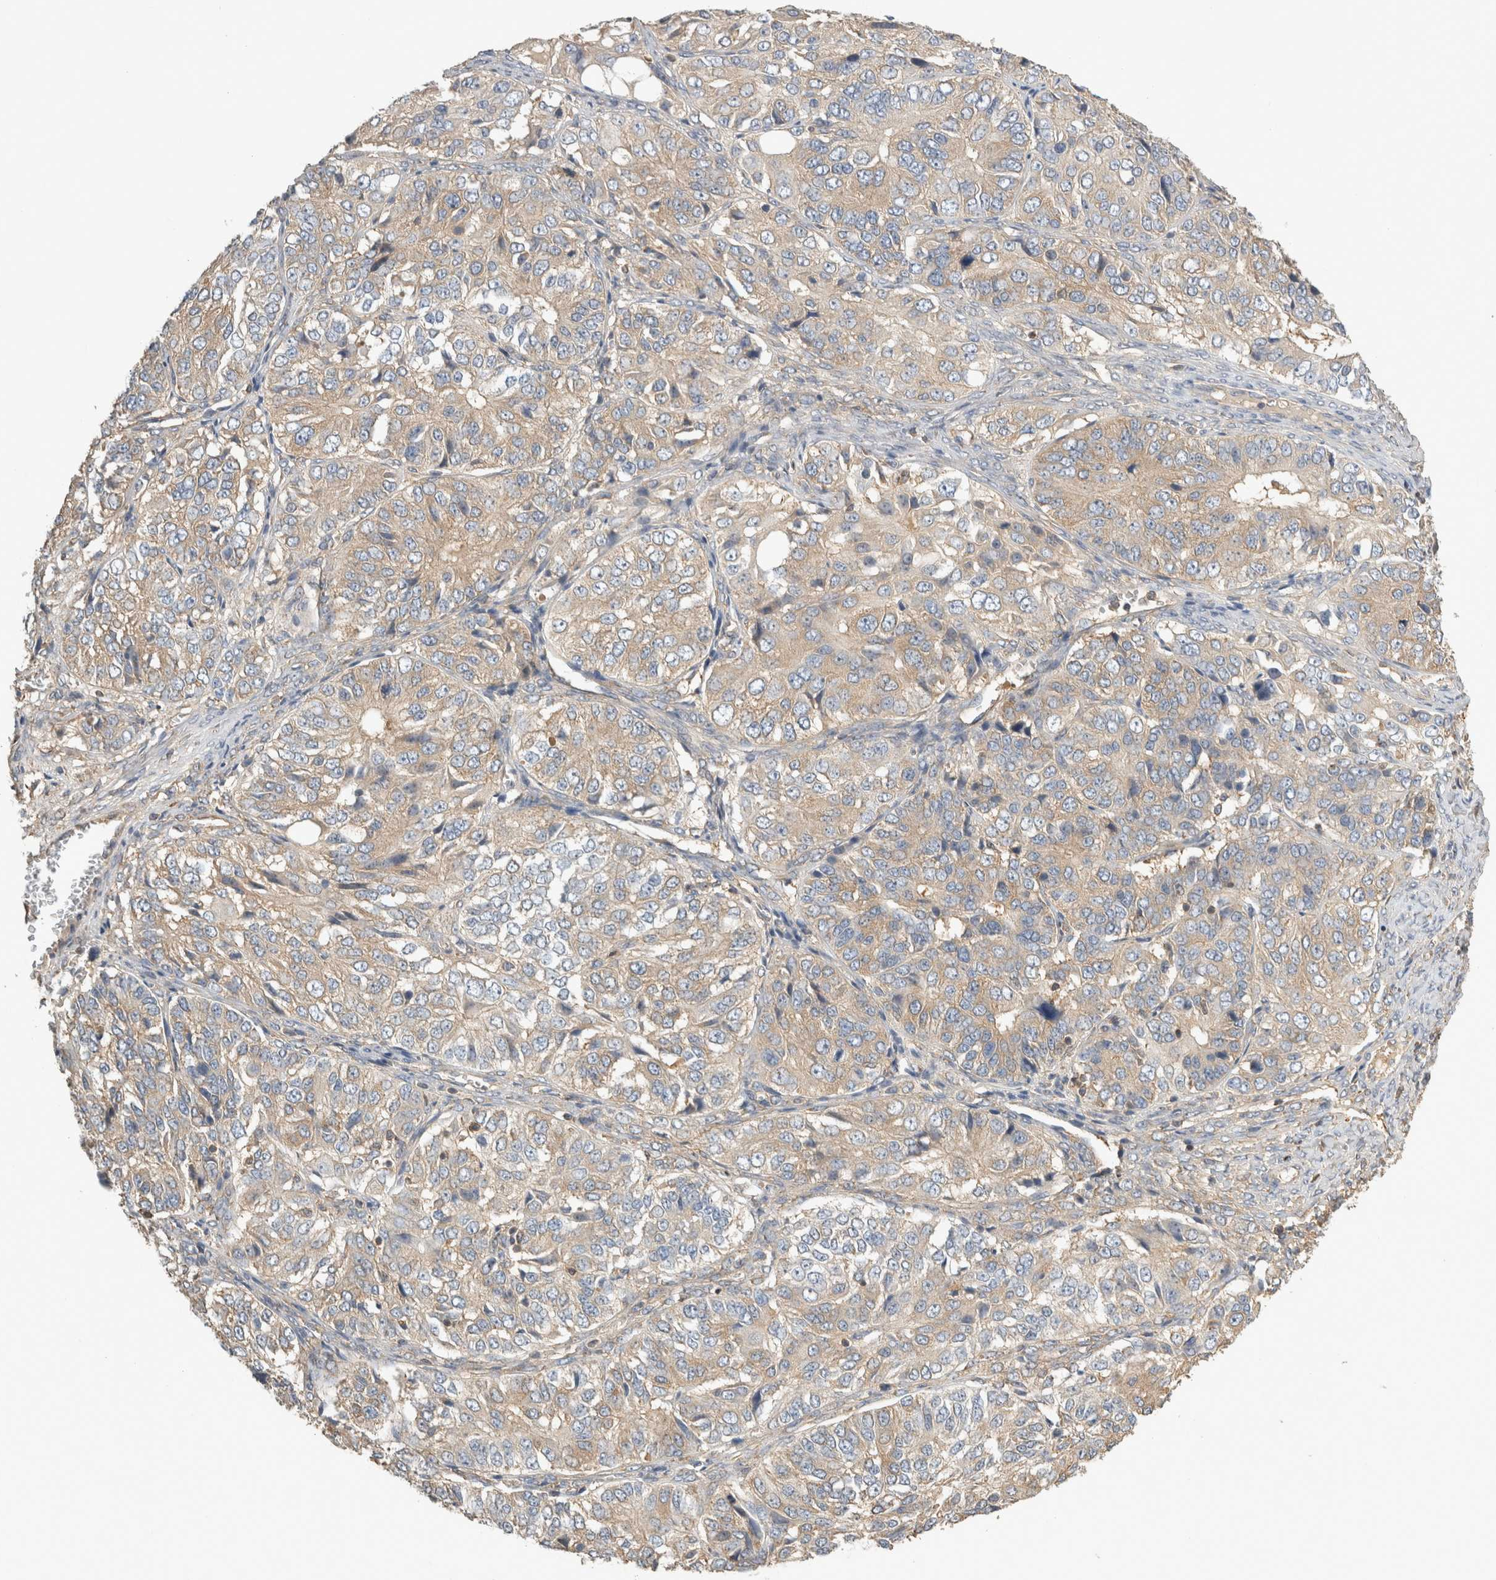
{"staining": {"intensity": "weak", "quantity": ">75%", "location": "cytoplasmic/membranous"}, "tissue": "ovarian cancer", "cell_type": "Tumor cells", "image_type": "cancer", "snomed": [{"axis": "morphology", "description": "Carcinoma, endometroid"}, {"axis": "topography", "description": "Ovary"}], "caption": "Human ovarian endometroid carcinoma stained with a brown dye reveals weak cytoplasmic/membranous positive positivity in approximately >75% of tumor cells.", "gene": "EIF4G3", "patient": {"sex": "female", "age": 51}}